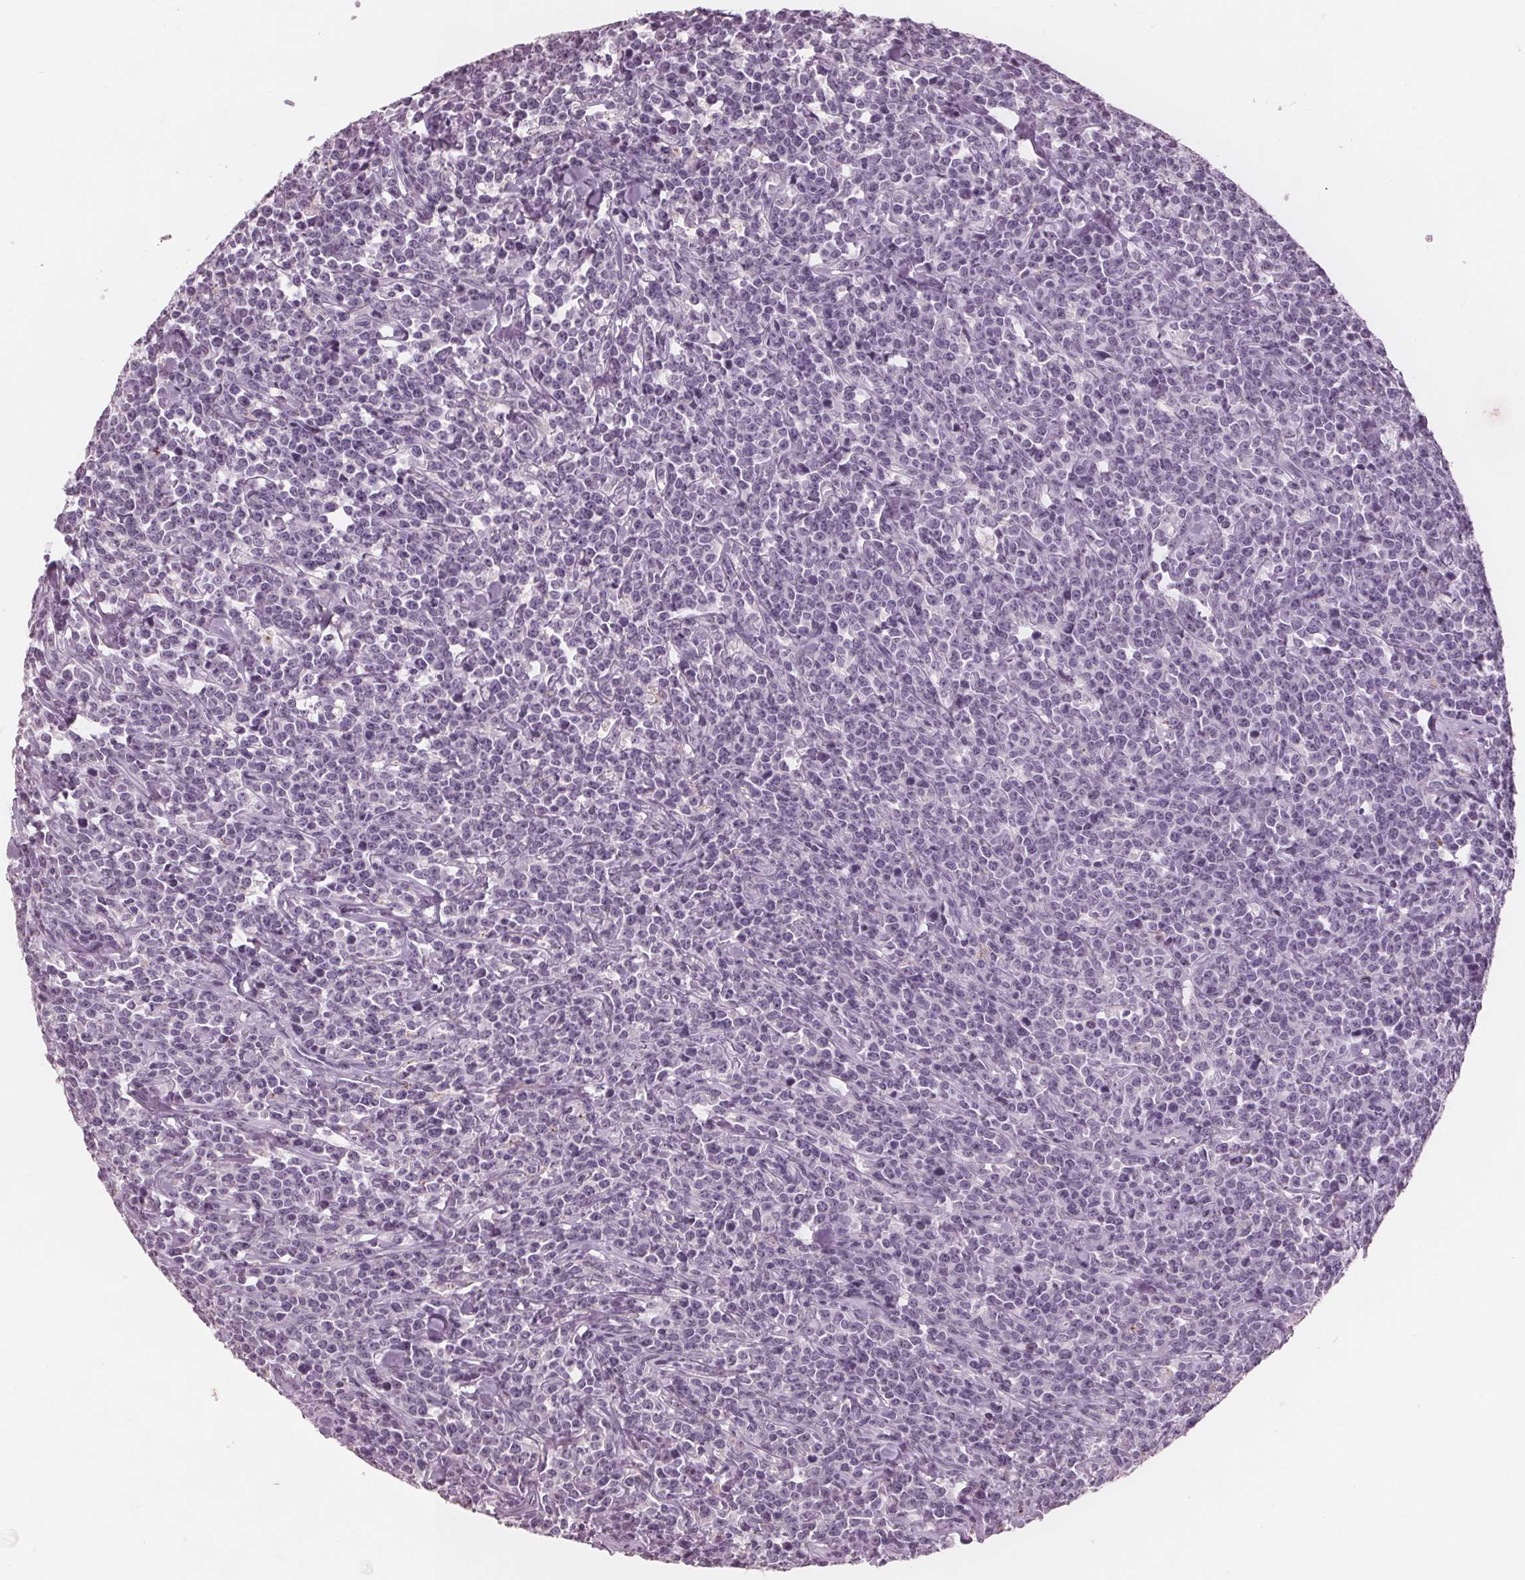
{"staining": {"intensity": "negative", "quantity": "none", "location": "none"}, "tissue": "lymphoma", "cell_type": "Tumor cells", "image_type": "cancer", "snomed": [{"axis": "morphology", "description": "Malignant lymphoma, non-Hodgkin's type, High grade"}, {"axis": "topography", "description": "Small intestine"}], "caption": "A high-resolution micrograph shows immunohistochemistry staining of lymphoma, which shows no significant positivity in tumor cells.", "gene": "PTPN14", "patient": {"sex": "female", "age": 56}}